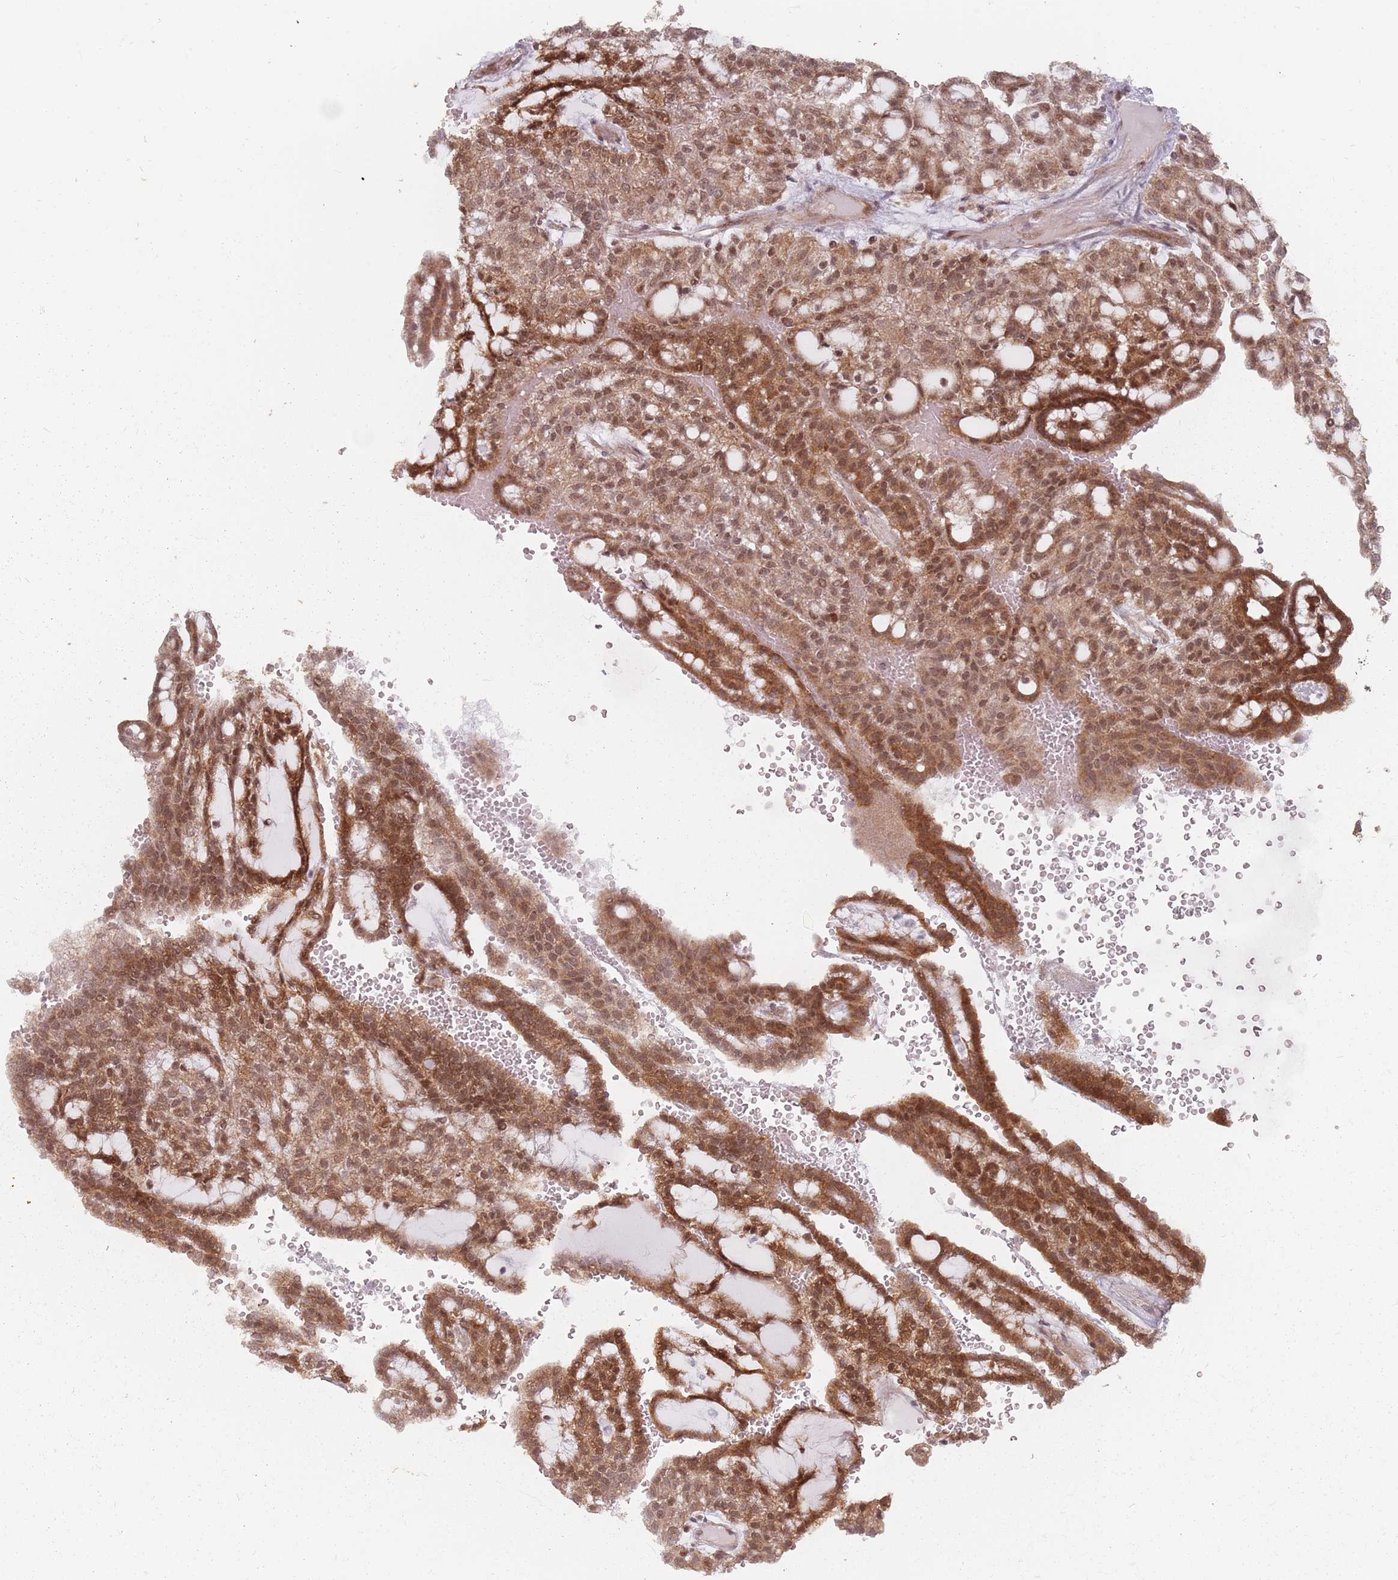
{"staining": {"intensity": "moderate", "quantity": ">75%", "location": "cytoplasmic/membranous,nuclear"}, "tissue": "renal cancer", "cell_type": "Tumor cells", "image_type": "cancer", "snomed": [{"axis": "morphology", "description": "Adenocarcinoma, NOS"}, {"axis": "topography", "description": "Kidney"}], "caption": "Tumor cells demonstrate medium levels of moderate cytoplasmic/membranous and nuclear expression in about >75% of cells in renal cancer (adenocarcinoma).", "gene": "VPS52", "patient": {"sex": "male", "age": 63}}